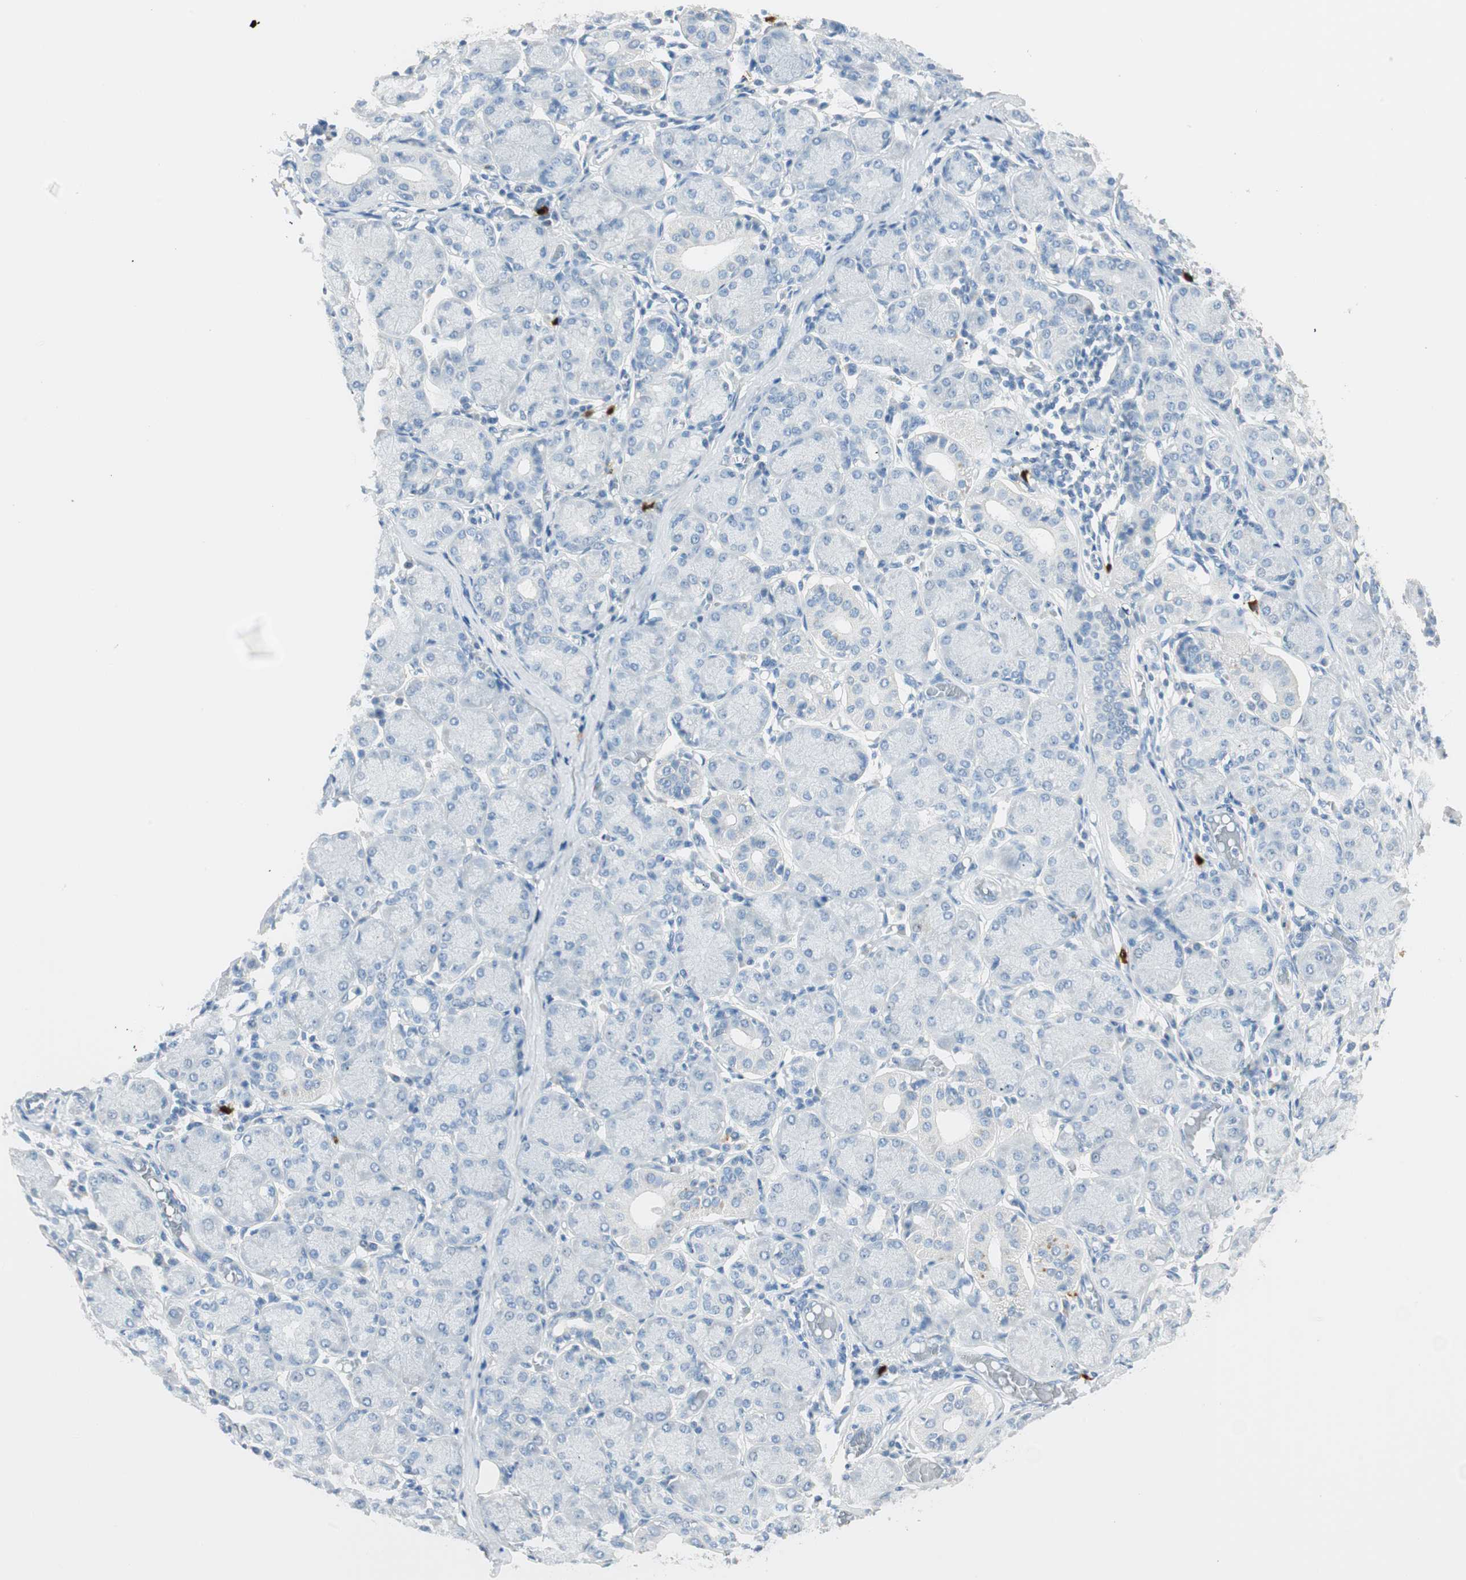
{"staining": {"intensity": "negative", "quantity": "none", "location": "none"}, "tissue": "salivary gland", "cell_type": "Glandular cells", "image_type": "normal", "snomed": [{"axis": "morphology", "description": "Normal tissue, NOS"}, {"axis": "topography", "description": "Salivary gland"}], "caption": "Salivary gland was stained to show a protein in brown. There is no significant positivity in glandular cells. Brightfield microscopy of immunohistochemistry stained with DAB (brown) and hematoxylin (blue), captured at high magnification.", "gene": "HPGD", "patient": {"sex": "female", "age": 24}}